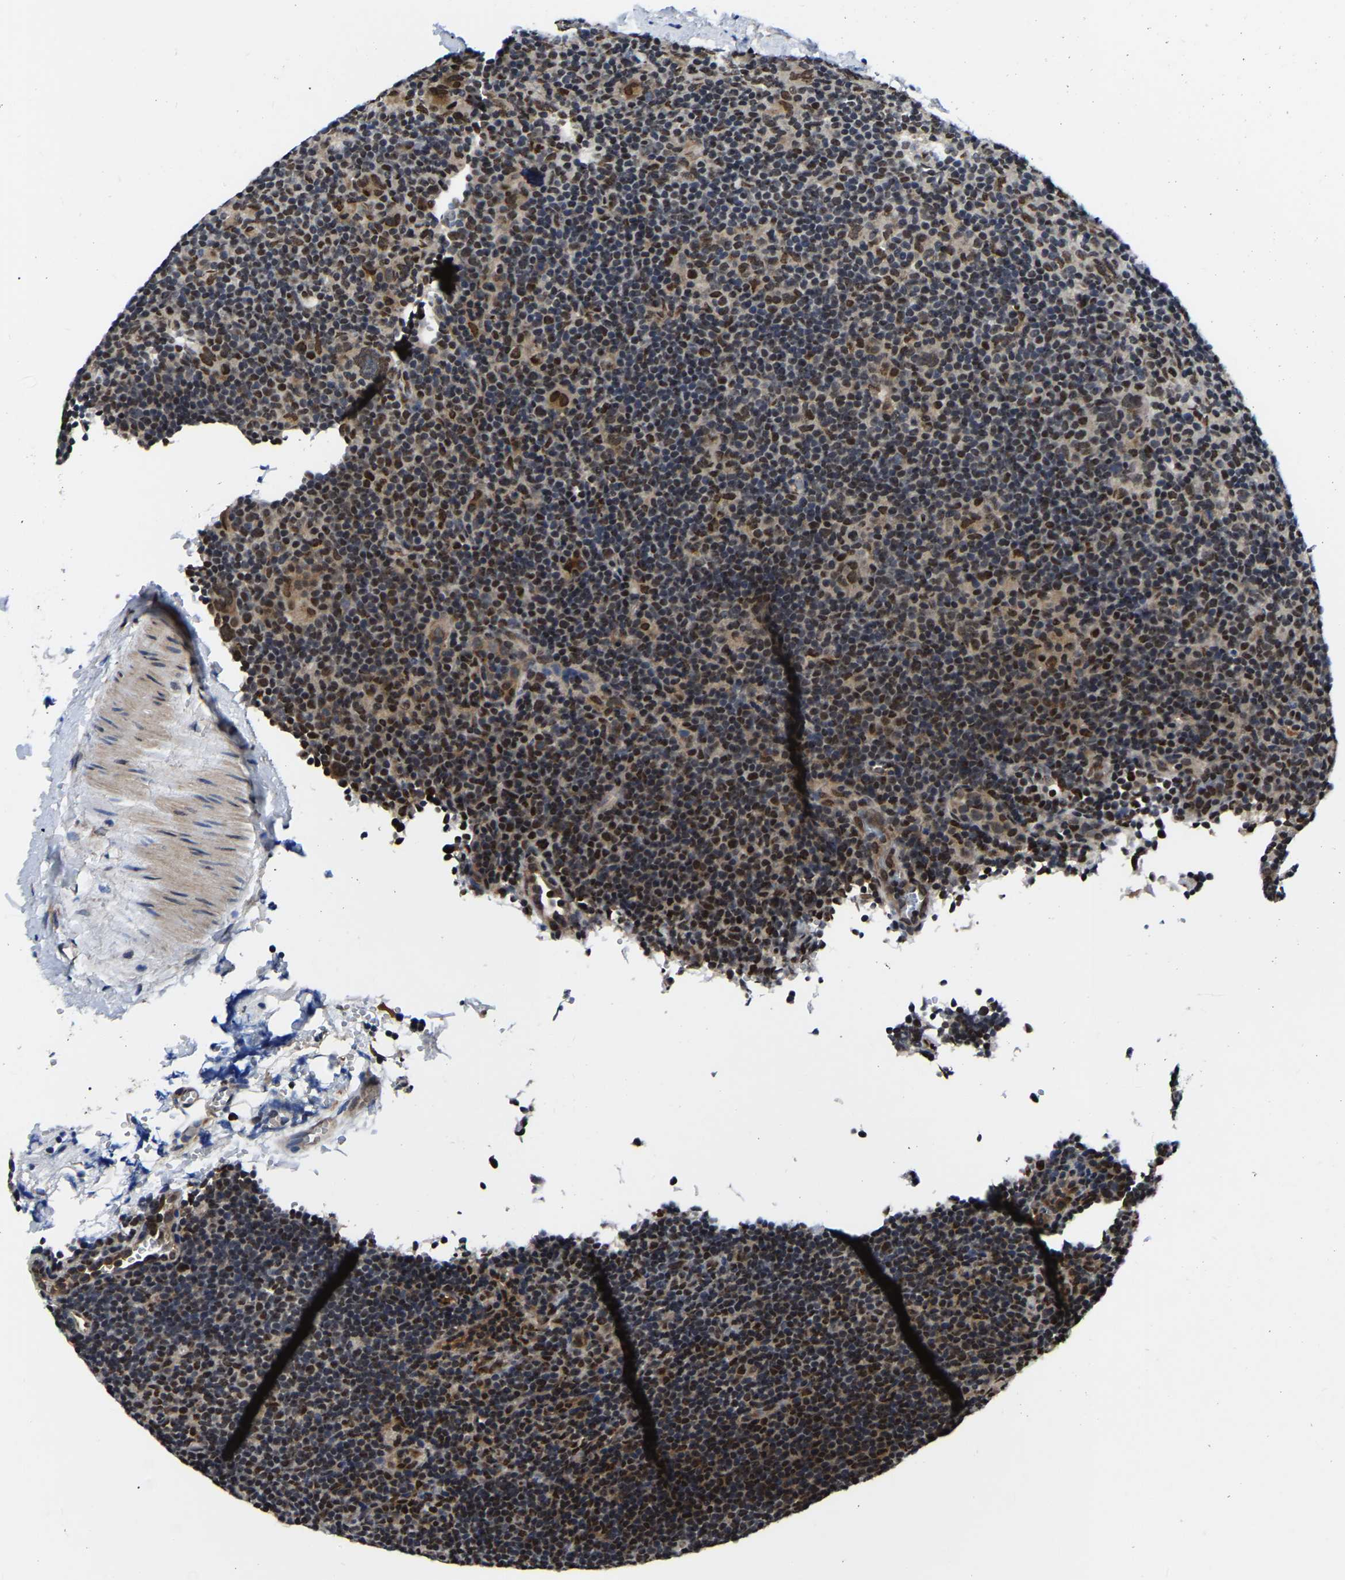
{"staining": {"intensity": "moderate", "quantity": ">75%", "location": "nuclear"}, "tissue": "lymphoma", "cell_type": "Tumor cells", "image_type": "cancer", "snomed": [{"axis": "morphology", "description": "Hodgkin's disease, NOS"}, {"axis": "topography", "description": "Lymph node"}], "caption": "Immunohistochemistry (IHC) micrograph of neoplastic tissue: lymphoma stained using immunohistochemistry demonstrates medium levels of moderate protein expression localized specifically in the nuclear of tumor cells, appearing as a nuclear brown color.", "gene": "TRIM35", "patient": {"sex": "female", "age": 57}}